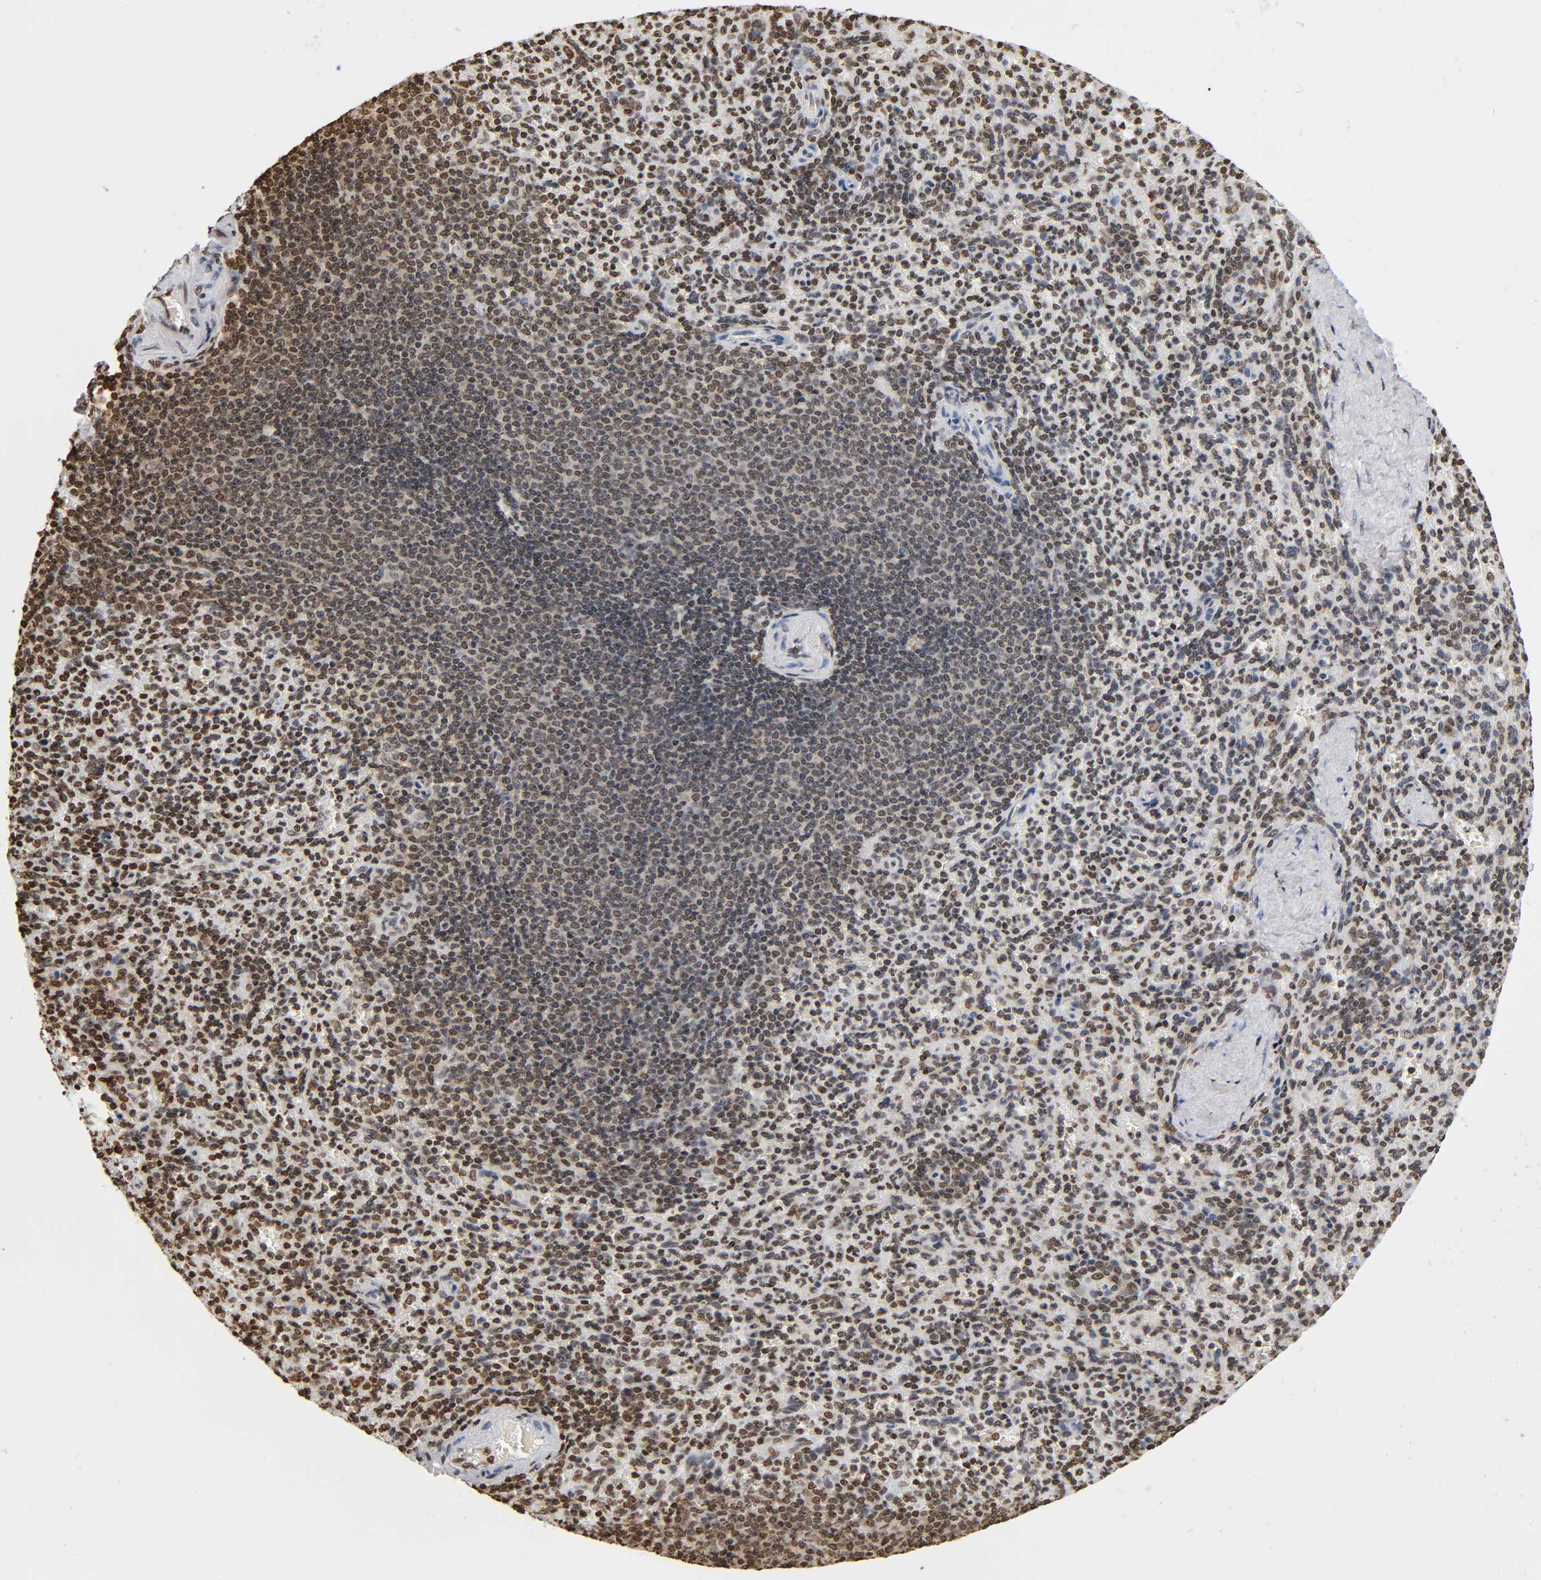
{"staining": {"intensity": "moderate", "quantity": "25%-75%", "location": "nuclear"}, "tissue": "spleen", "cell_type": "Cells in red pulp", "image_type": "normal", "snomed": [{"axis": "morphology", "description": "Normal tissue, NOS"}, {"axis": "topography", "description": "Spleen"}], "caption": "DAB immunohistochemical staining of unremarkable human spleen displays moderate nuclear protein expression in approximately 25%-75% of cells in red pulp.", "gene": "HOXA6", "patient": {"sex": "male", "age": 36}}